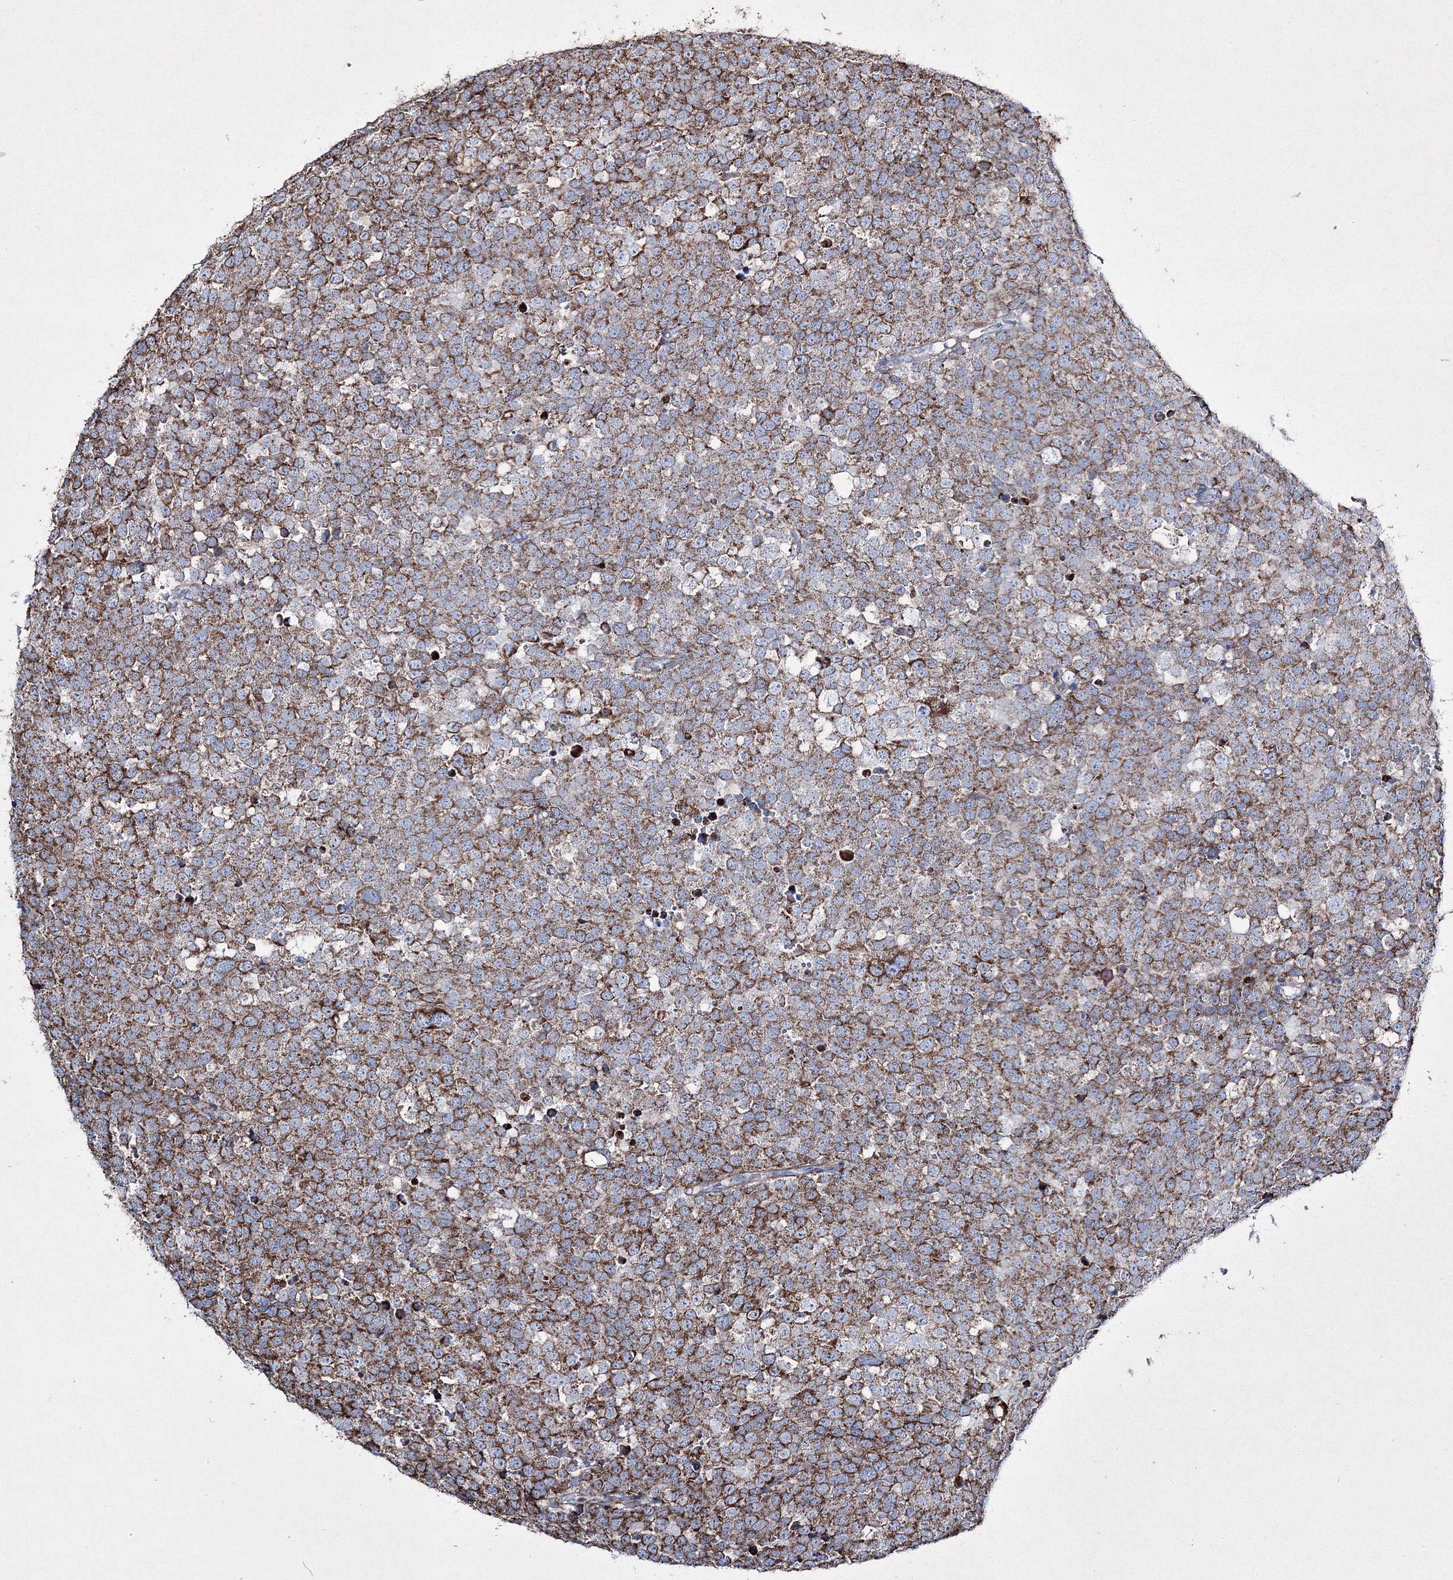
{"staining": {"intensity": "moderate", "quantity": ">75%", "location": "cytoplasmic/membranous"}, "tissue": "testis cancer", "cell_type": "Tumor cells", "image_type": "cancer", "snomed": [{"axis": "morphology", "description": "Seminoma, NOS"}, {"axis": "topography", "description": "Testis"}], "caption": "Immunohistochemistry (IHC) photomicrograph of neoplastic tissue: seminoma (testis) stained using immunohistochemistry (IHC) exhibits medium levels of moderate protein expression localized specifically in the cytoplasmic/membranous of tumor cells, appearing as a cytoplasmic/membranous brown color.", "gene": "IGSF9", "patient": {"sex": "male", "age": 71}}